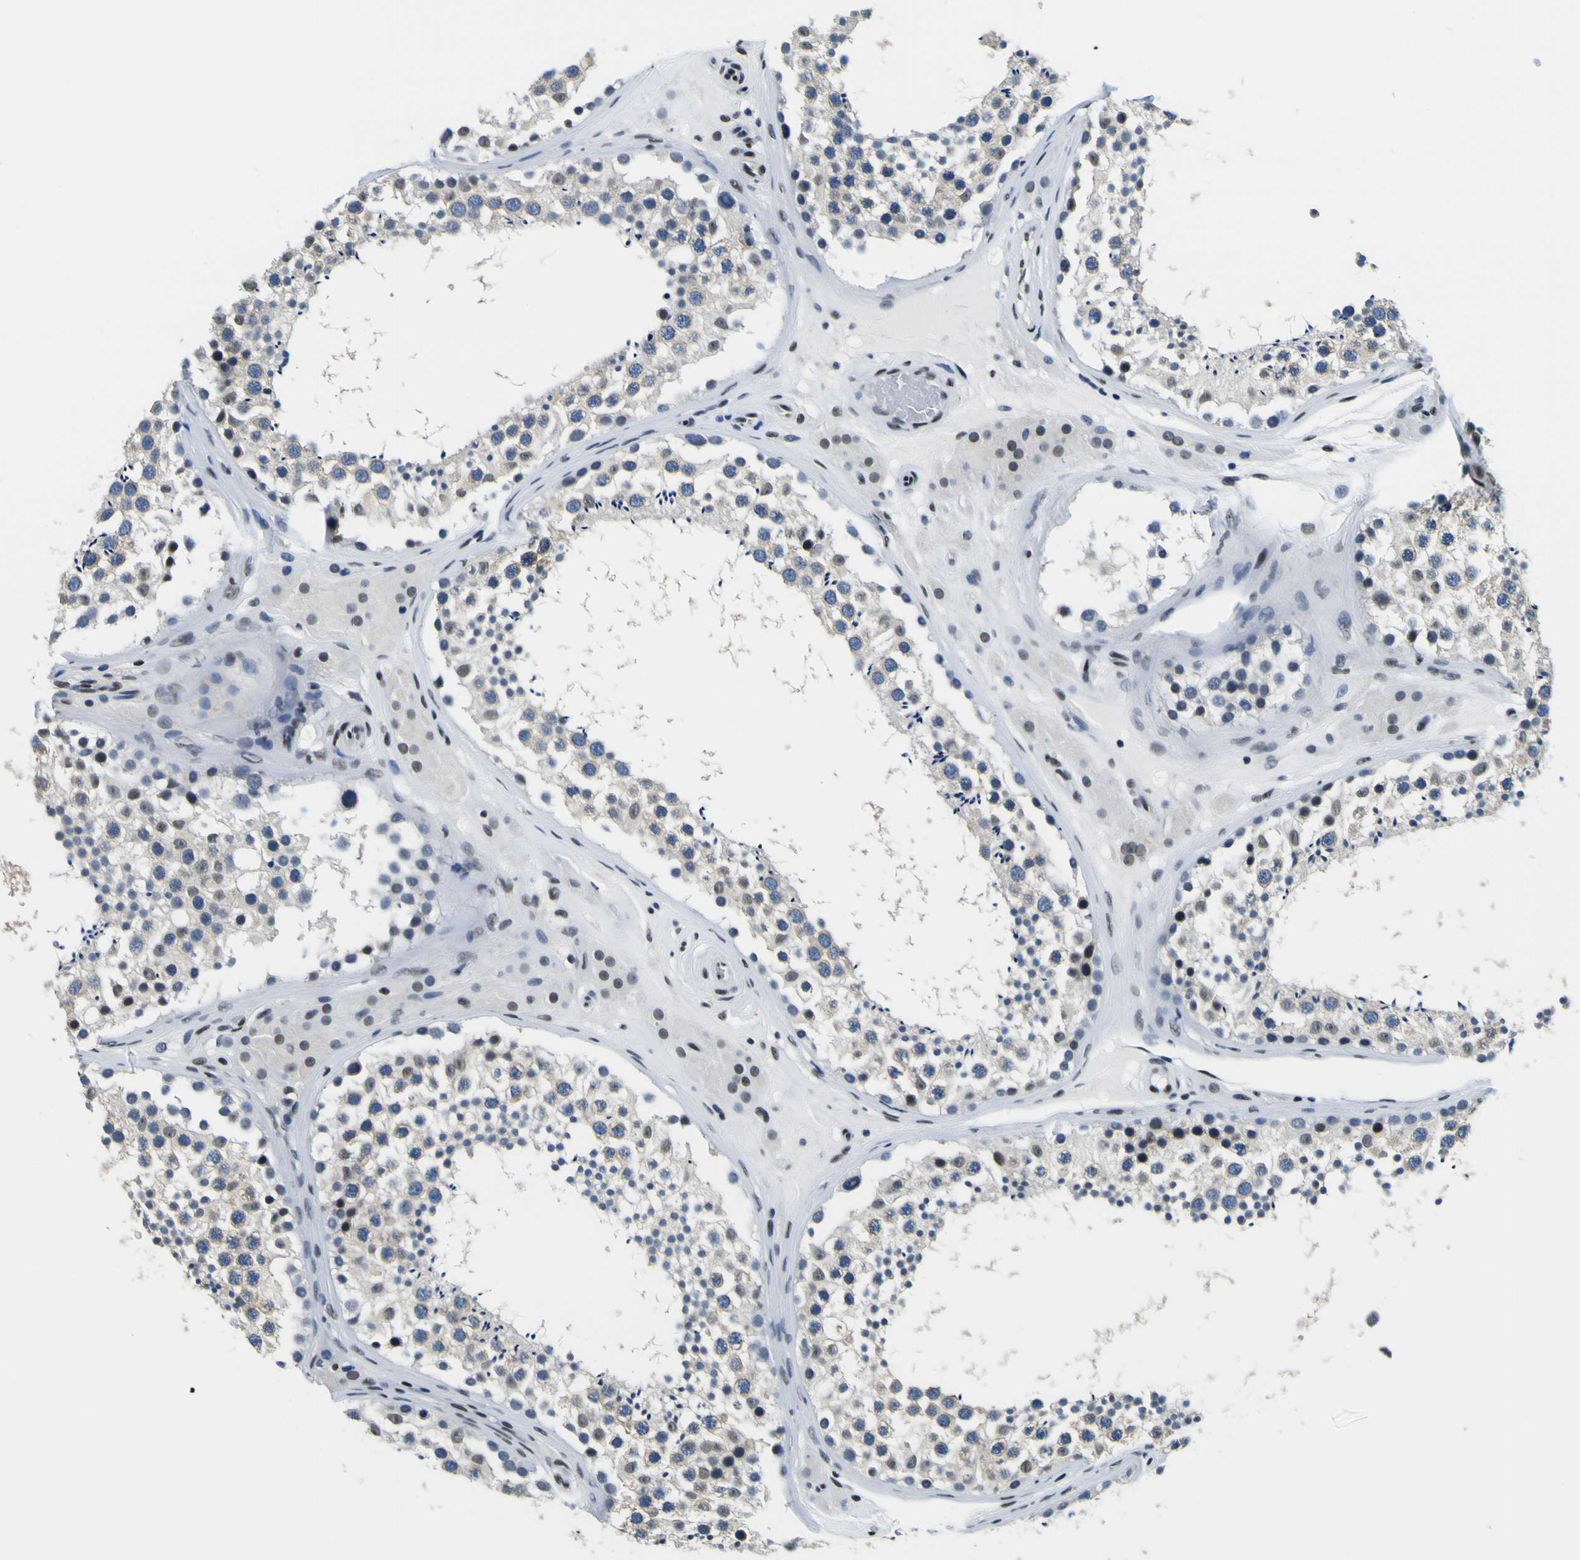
{"staining": {"intensity": "weak", "quantity": "25%-75%", "location": "nuclear"}, "tissue": "testis", "cell_type": "Cells in seminiferous ducts", "image_type": "normal", "snomed": [{"axis": "morphology", "description": "Normal tissue, NOS"}, {"axis": "topography", "description": "Testis"}], "caption": "Brown immunohistochemical staining in benign testis displays weak nuclear staining in about 25%-75% of cells in seminiferous ducts.", "gene": "SP1", "patient": {"sex": "male", "age": 46}}